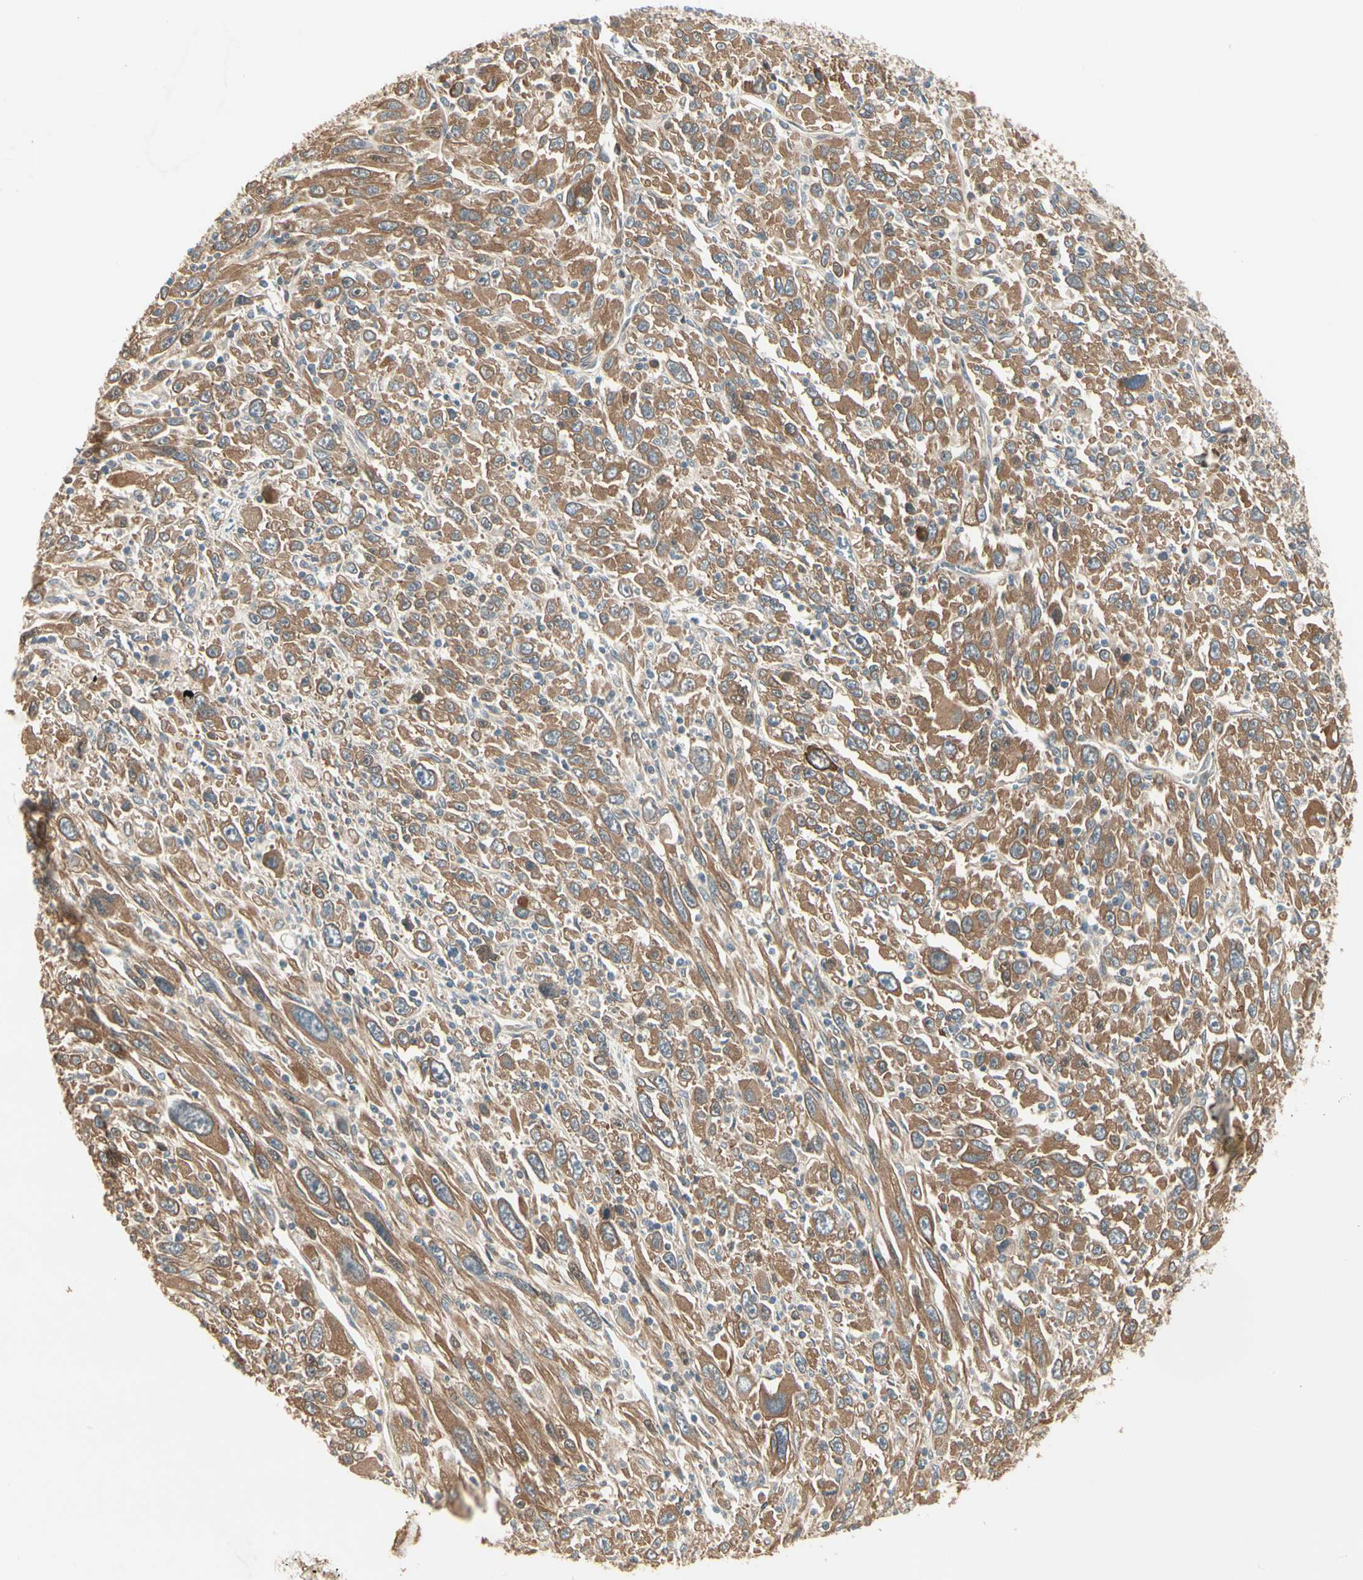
{"staining": {"intensity": "moderate", "quantity": ">75%", "location": "cytoplasmic/membranous"}, "tissue": "melanoma", "cell_type": "Tumor cells", "image_type": "cancer", "snomed": [{"axis": "morphology", "description": "Malignant melanoma, Metastatic site"}, {"axis": "topography", "description": "Skin"}], "caption": "Moderate cytoplasmic/membranous expression is seen in approximately >75% of tumor cells in melanoma.", "gene": "IRAG1", "patient": {"sex": "female", "age": 56}}